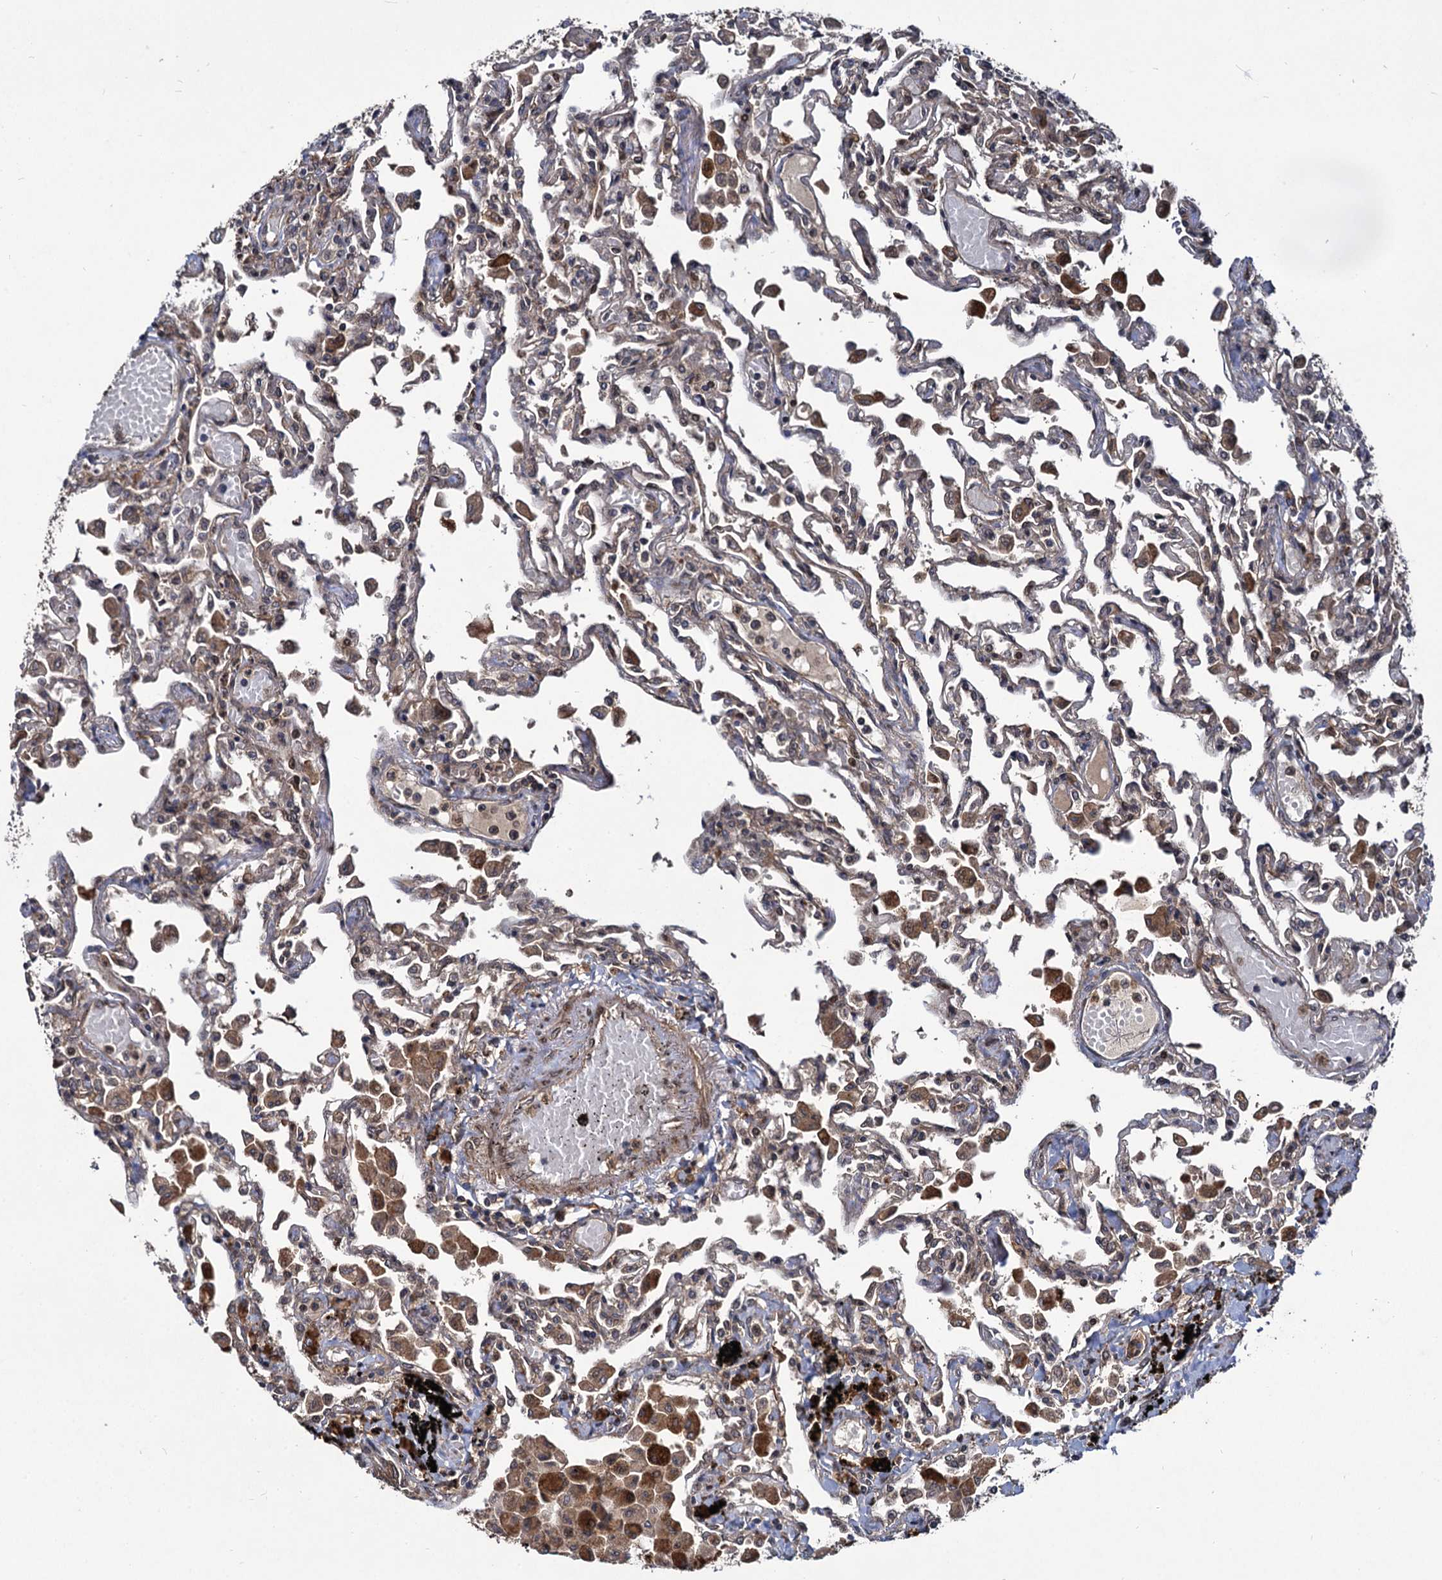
{"staining": {"intensity": "weak", "quantity": "25%-75%", "location": "cytoplasmic/membranous"}, "tissue": "lung", "cell_type": "Alveolar cells", "image_type": "normal", "snomed": [{"axis": "morphology", "description": "Normal tissue, NOS"}, {"axis": "topography", "description": "Bronchus"}, {"axis": "topography", "description": "Lung"}], "caption": "Immunohistochemistry (IHC) (DAB (3,3'-diaminobenzidine)) staining of normal lung displays weak cytoplasmic/membranous protein expression in about 25%-75% of alveolar cells. The protein is shown in brown color, while the nuclei are stained blue.", "gene": "DCP1B", "patient": {"sex": "female", "age": 49}}